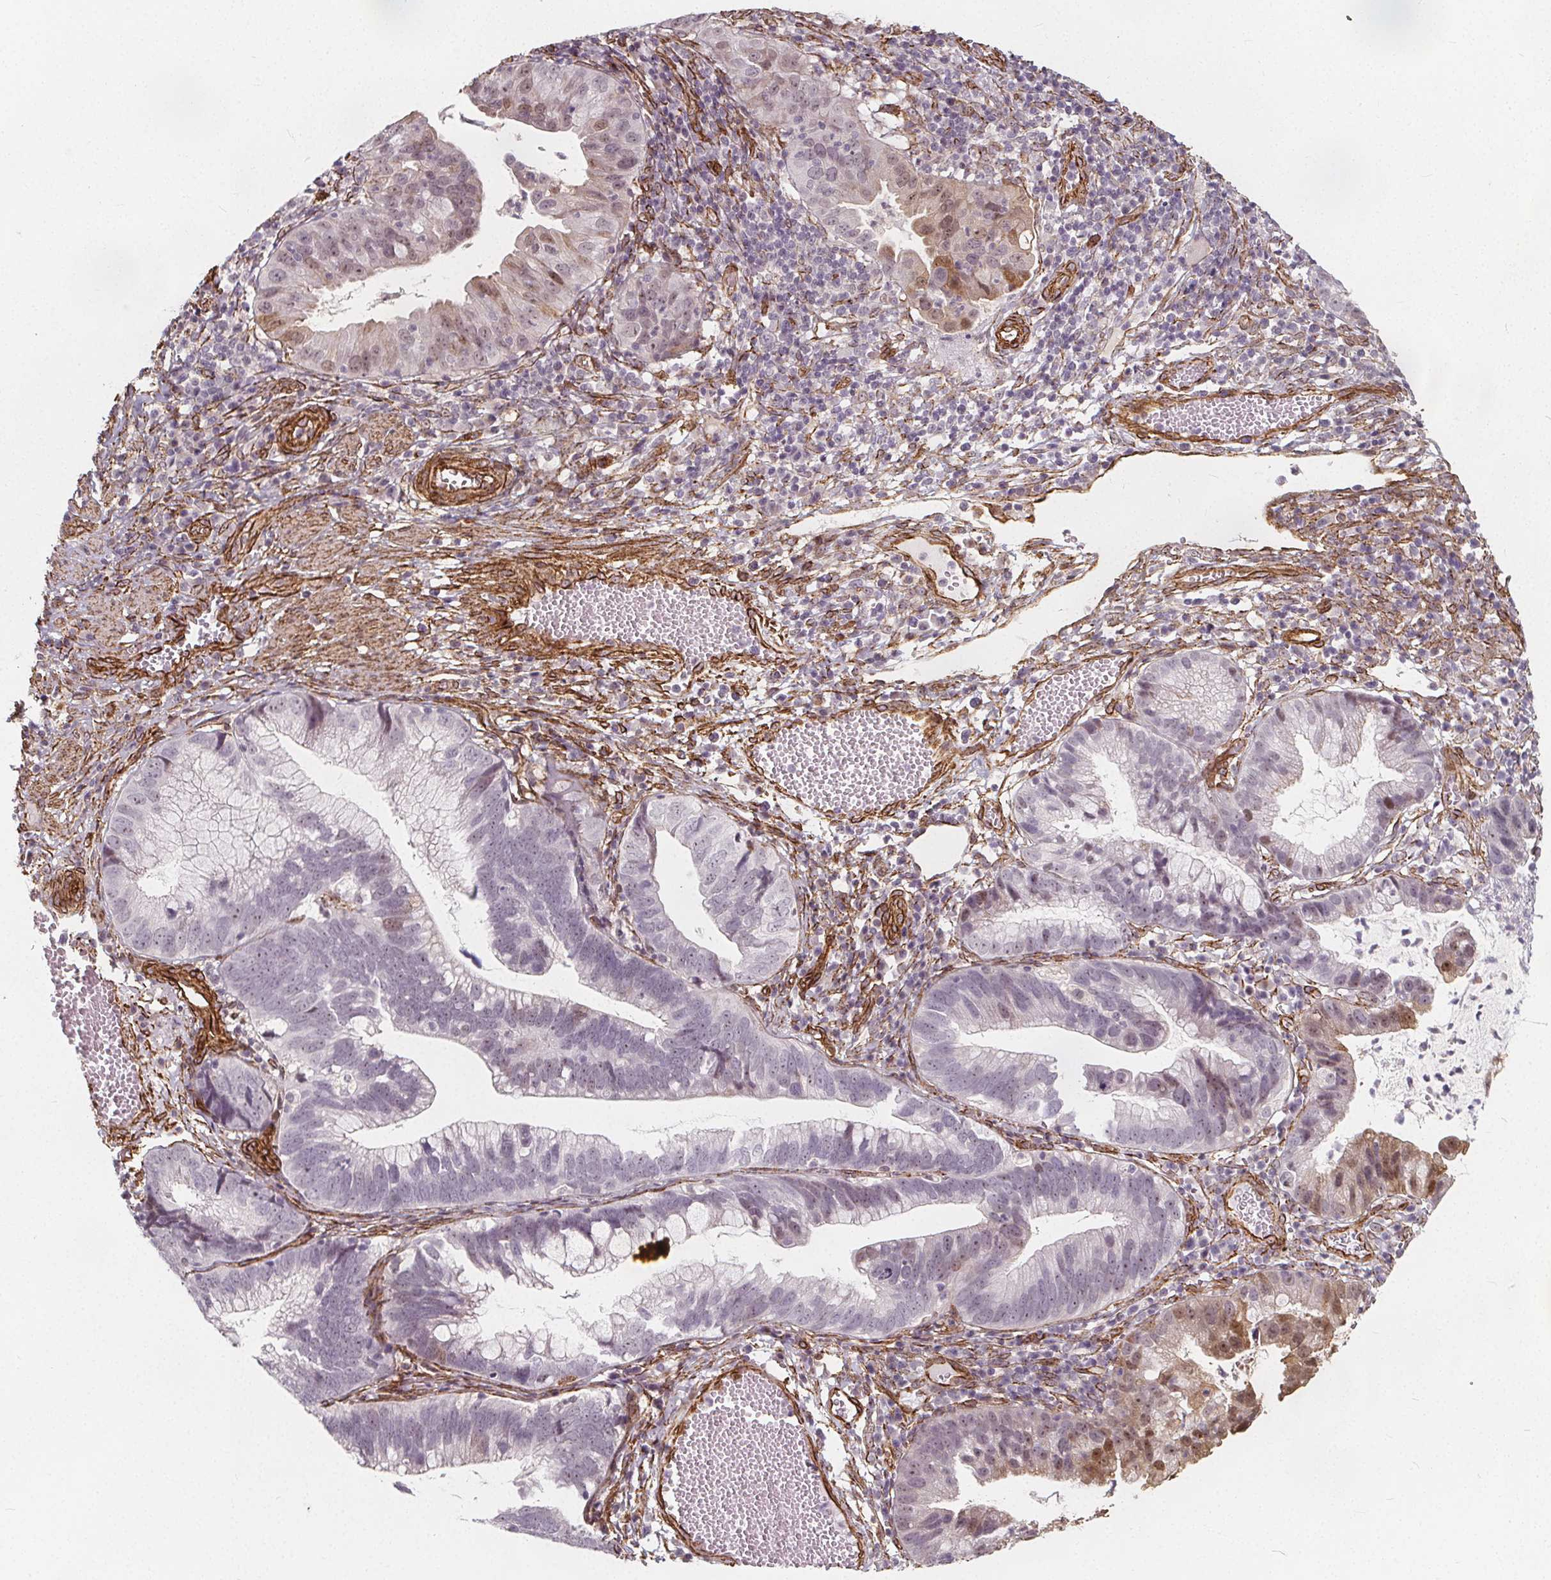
{"staining": {"intensity": "negative", "quantity": "none", "location": "none"}, "tissue": "cervical cancer", "cell_type": "Tumor cells", "image_type": "cancer", "snomed": [{"axis": "morphology", "description": "Adenocarcinoma, NOS"}, {"axis": "topography", "description": "Cervix"}], "caption": "An immunohistochemistry (IHC) micrograph of cervical adenocarcinoma is shown. There is no staining in tumor cells of cervical adenocarcinoma.", "gene": "HAS1", "patient": {"sex": "female", "age": 34}}